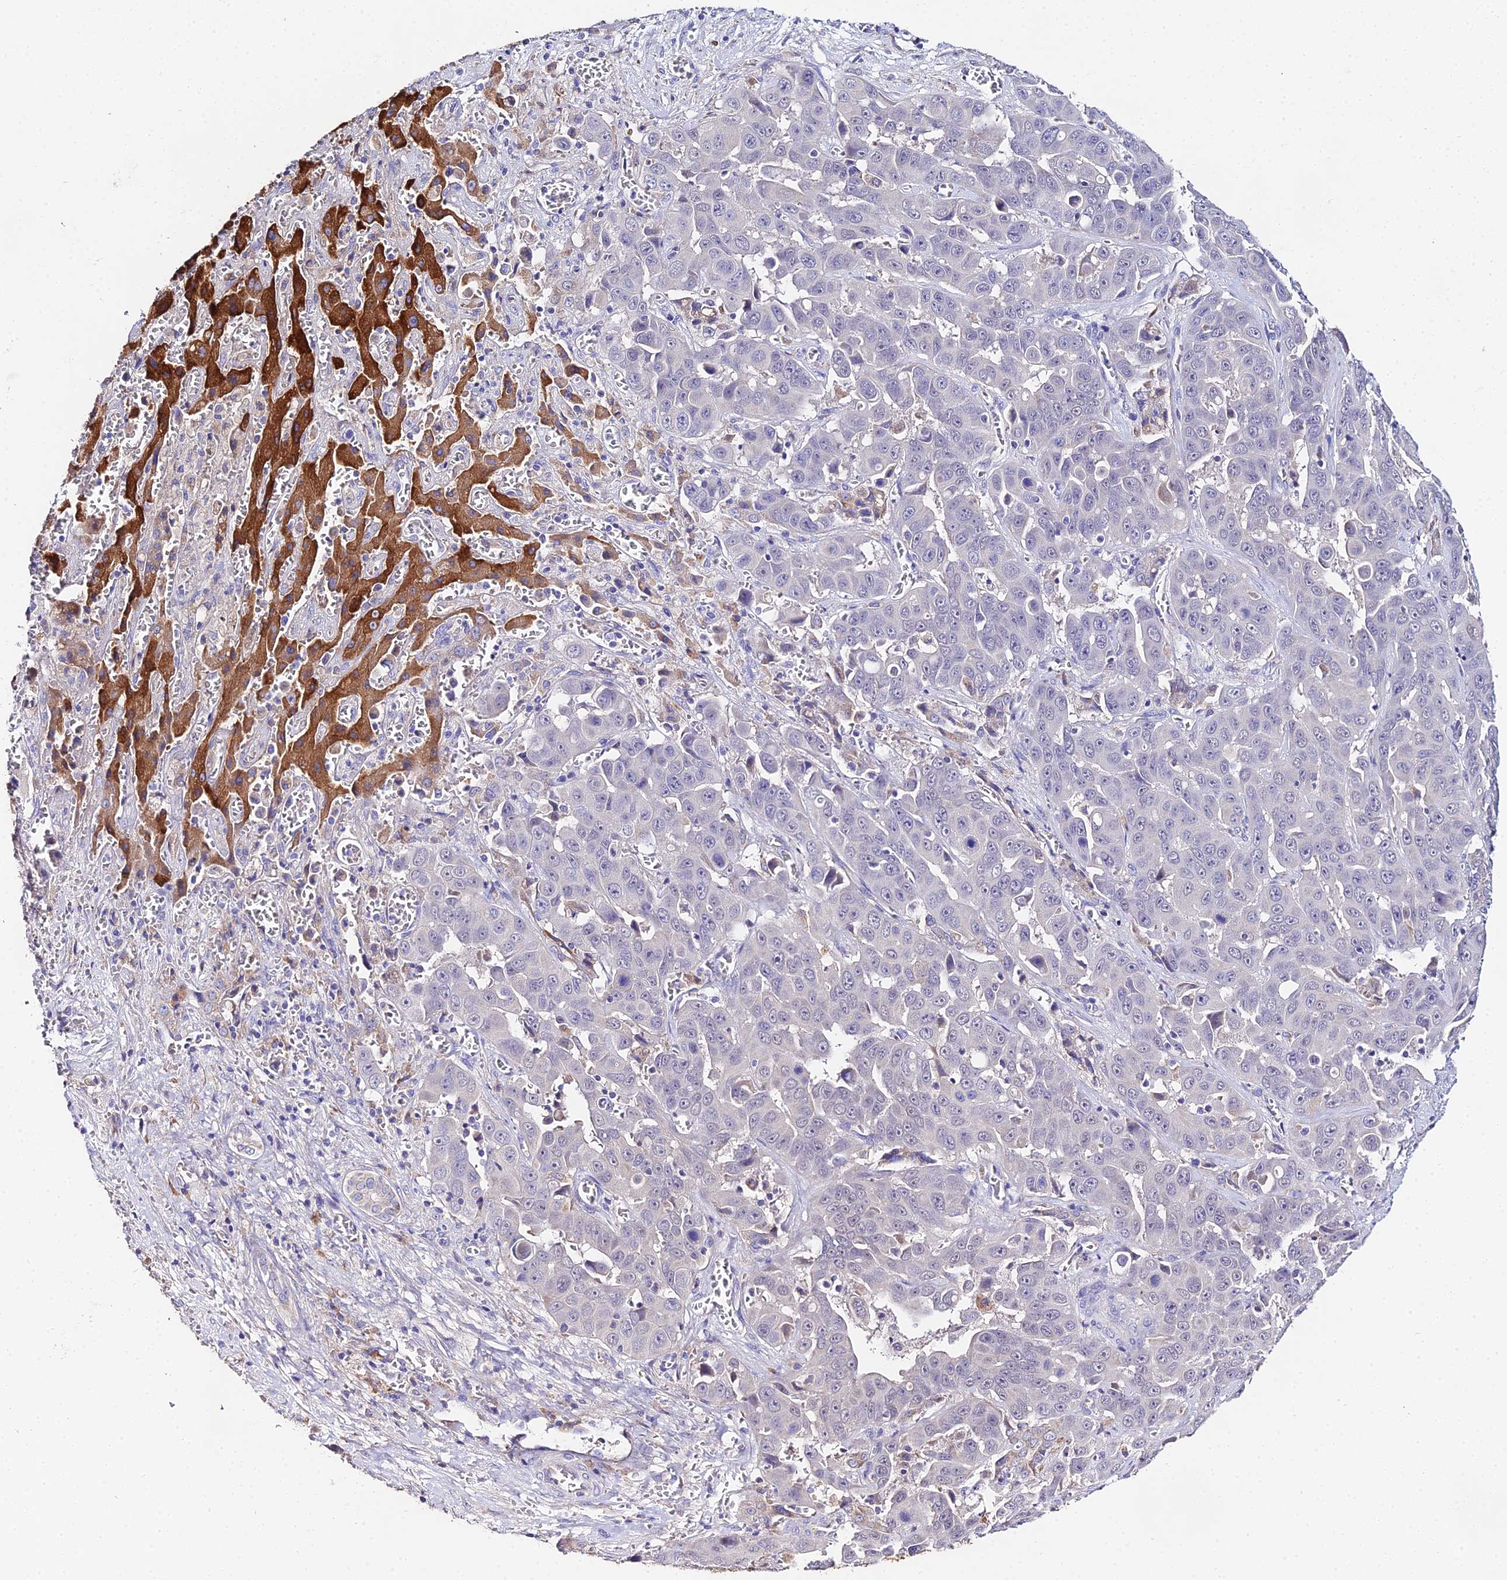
{"staining": {"intensity": "negative", "quantity": "none", "location": "none"}, "tissue": "liver cancer", "cell_type": "Tumor cells", "image_type": "cancer", "snomed": [{"axis": "morphology", "description": "Cholangiocarcinoma"}, {"axis": "topography", "description": "Liver"}], "caption": "Tumor cells show no significant positivity in liver cancer.", "gene": "PPP2R2C", "patient": {"sex": "female", "age": 52}}